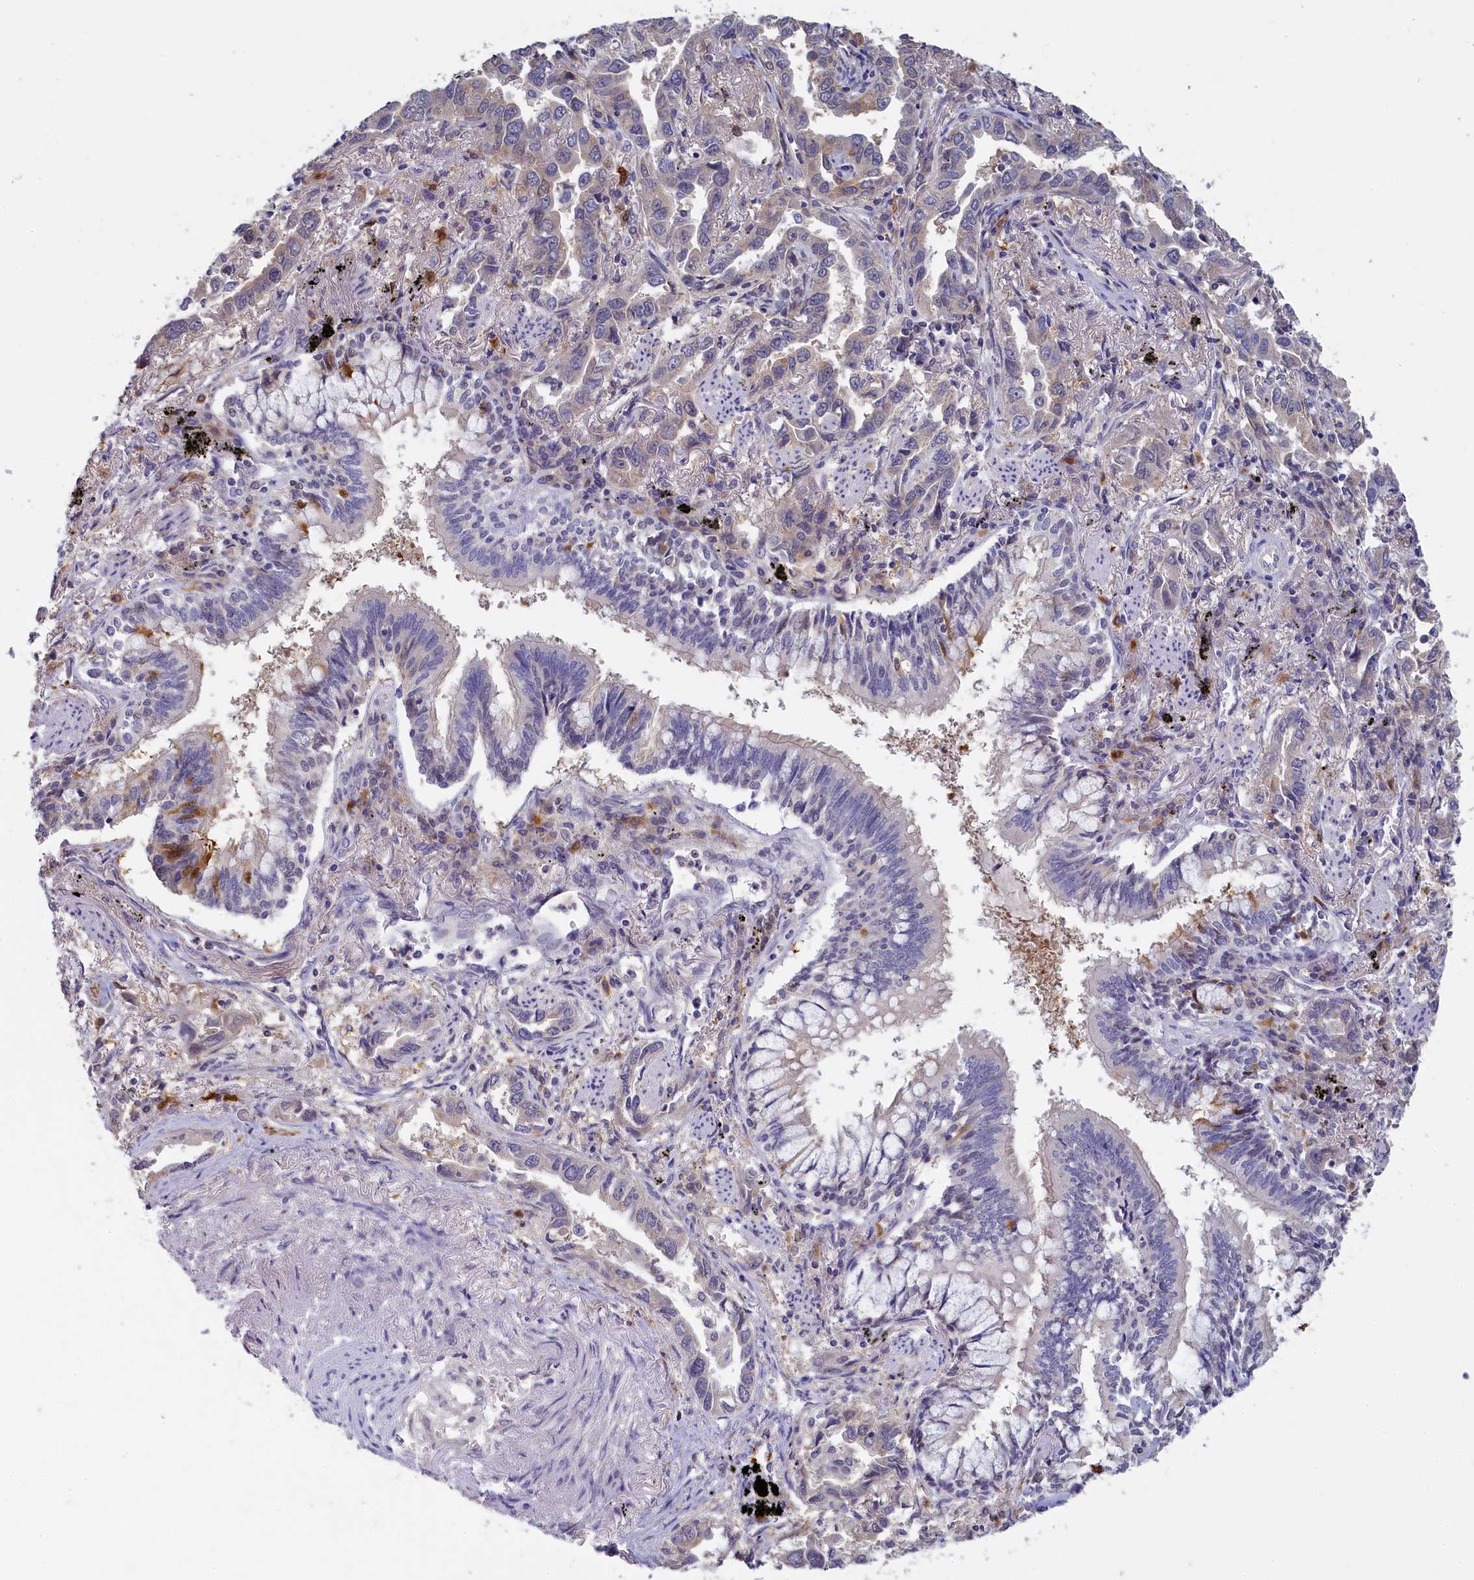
{"staining": {"intensity": "strong", "quantity": "<25%", "location": "cytoplasmic/membranous,nuclear"}, "tissue": "lung cancer", "cell_type": "Tumor cells", "image_type": "cancer", "snomed": [{"axis": "morphology", "description": "Adenocarcinoma, NOS"}, {"axis": "topography", "description": "Lung"}], "caption": "The image demonstrates immunohistochemical staining of lung cancer. There is strong cytoplasmic/membranous and nuclear positivity is appreciated in approximately <25% of tumor cells. The staining is performed using DAB brown chromogen to label protein expression. The nuclei are counter-stained blue using hematoxylin.", "gene": "UCHL3", "patient": {"sex": "male", "age": 67}}